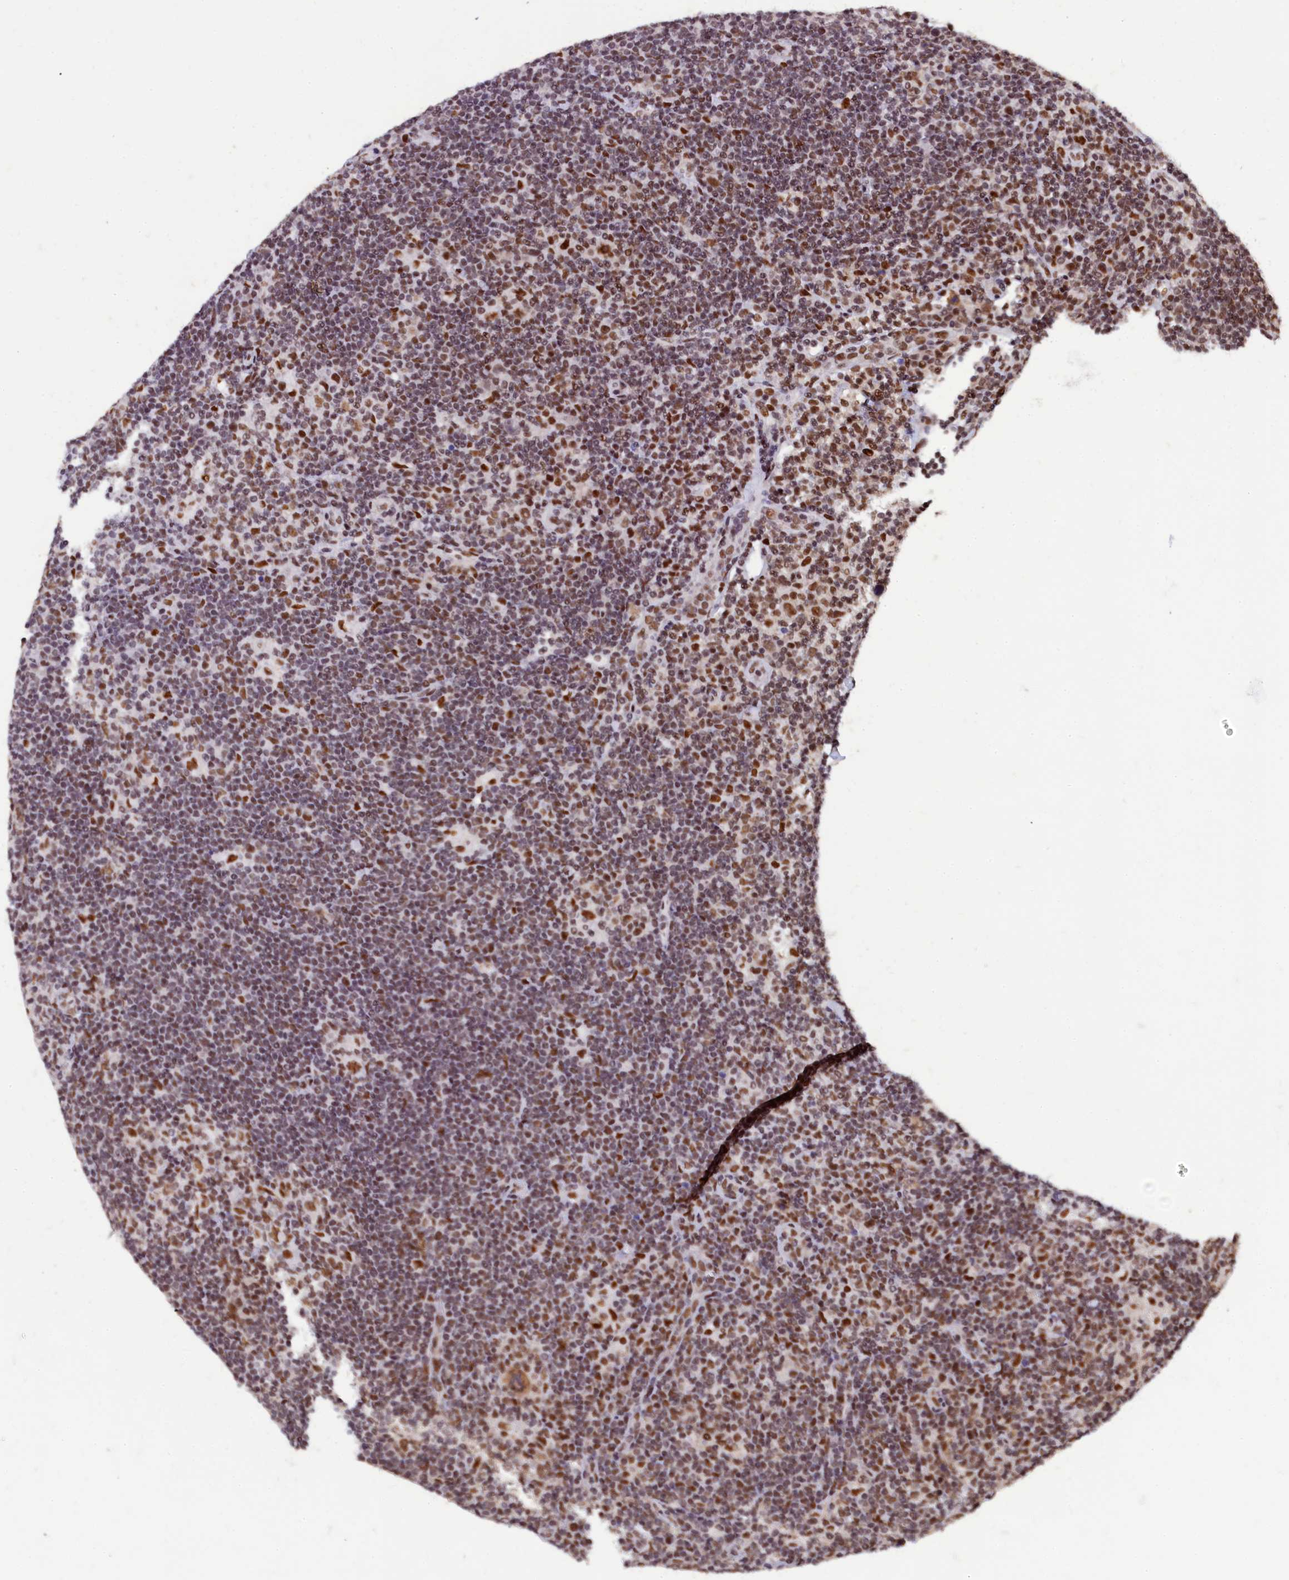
{"staining": {"intensity": "moderate", "quantity": ">75%", "location": "nuclear"}, "tissue": "lymphoma", "cell_type": "Tumor cells", "image_type": "cancer", "snomed": [{"axis": "morphology", "description": "Hodgkin's disease, NOS"}, {"axis": "topography", "description": "Lymph node"}], "caption": "Protein staining by IHC exhibits moderate nuclear expression in about >75% of tumor cells in lymphoma. (IHC, brightfield microscopy, high magnification).", "gene": "CPSF7", "patient": {"sex": "female", "age": 57}}